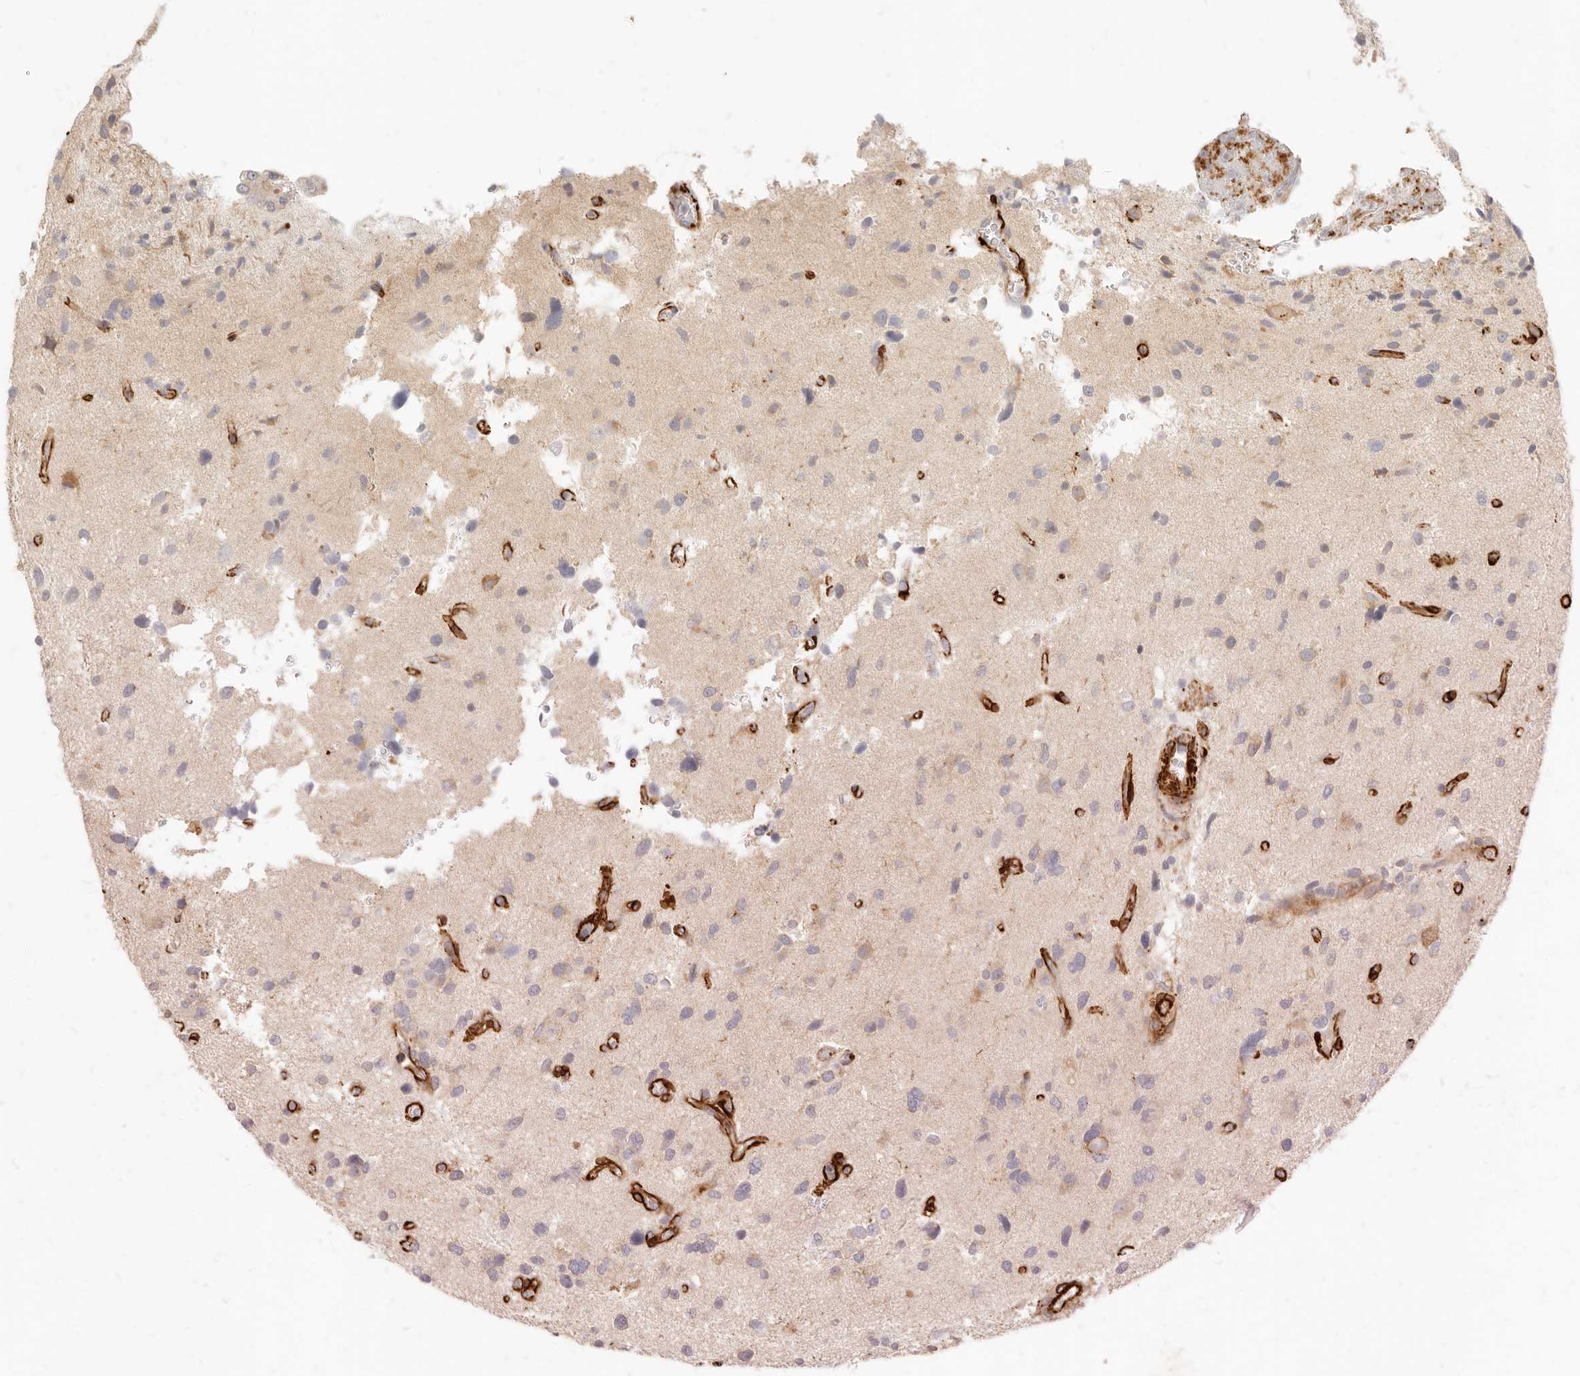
{"staining": {"intensity": "weak", "quantity": "<25%", "location": "cytoplasmic/membranous"}, "tissue": "glioma", "cell_type": "Tumor cells", "image_type": "cancer", "snomed": [{"axis": "morphology", "description": "Glioma, malignant, High grade"}, {"axis": "topography", "description": "Brain"}], "caption": "Immunohistochemistry micrograph of neoplastic tissue: human glioma stained with DAB exhibits no significant protein positivity in tumor cells.", "gene": "TMTC2", "patient": {"sex": "male", "age": 33}}